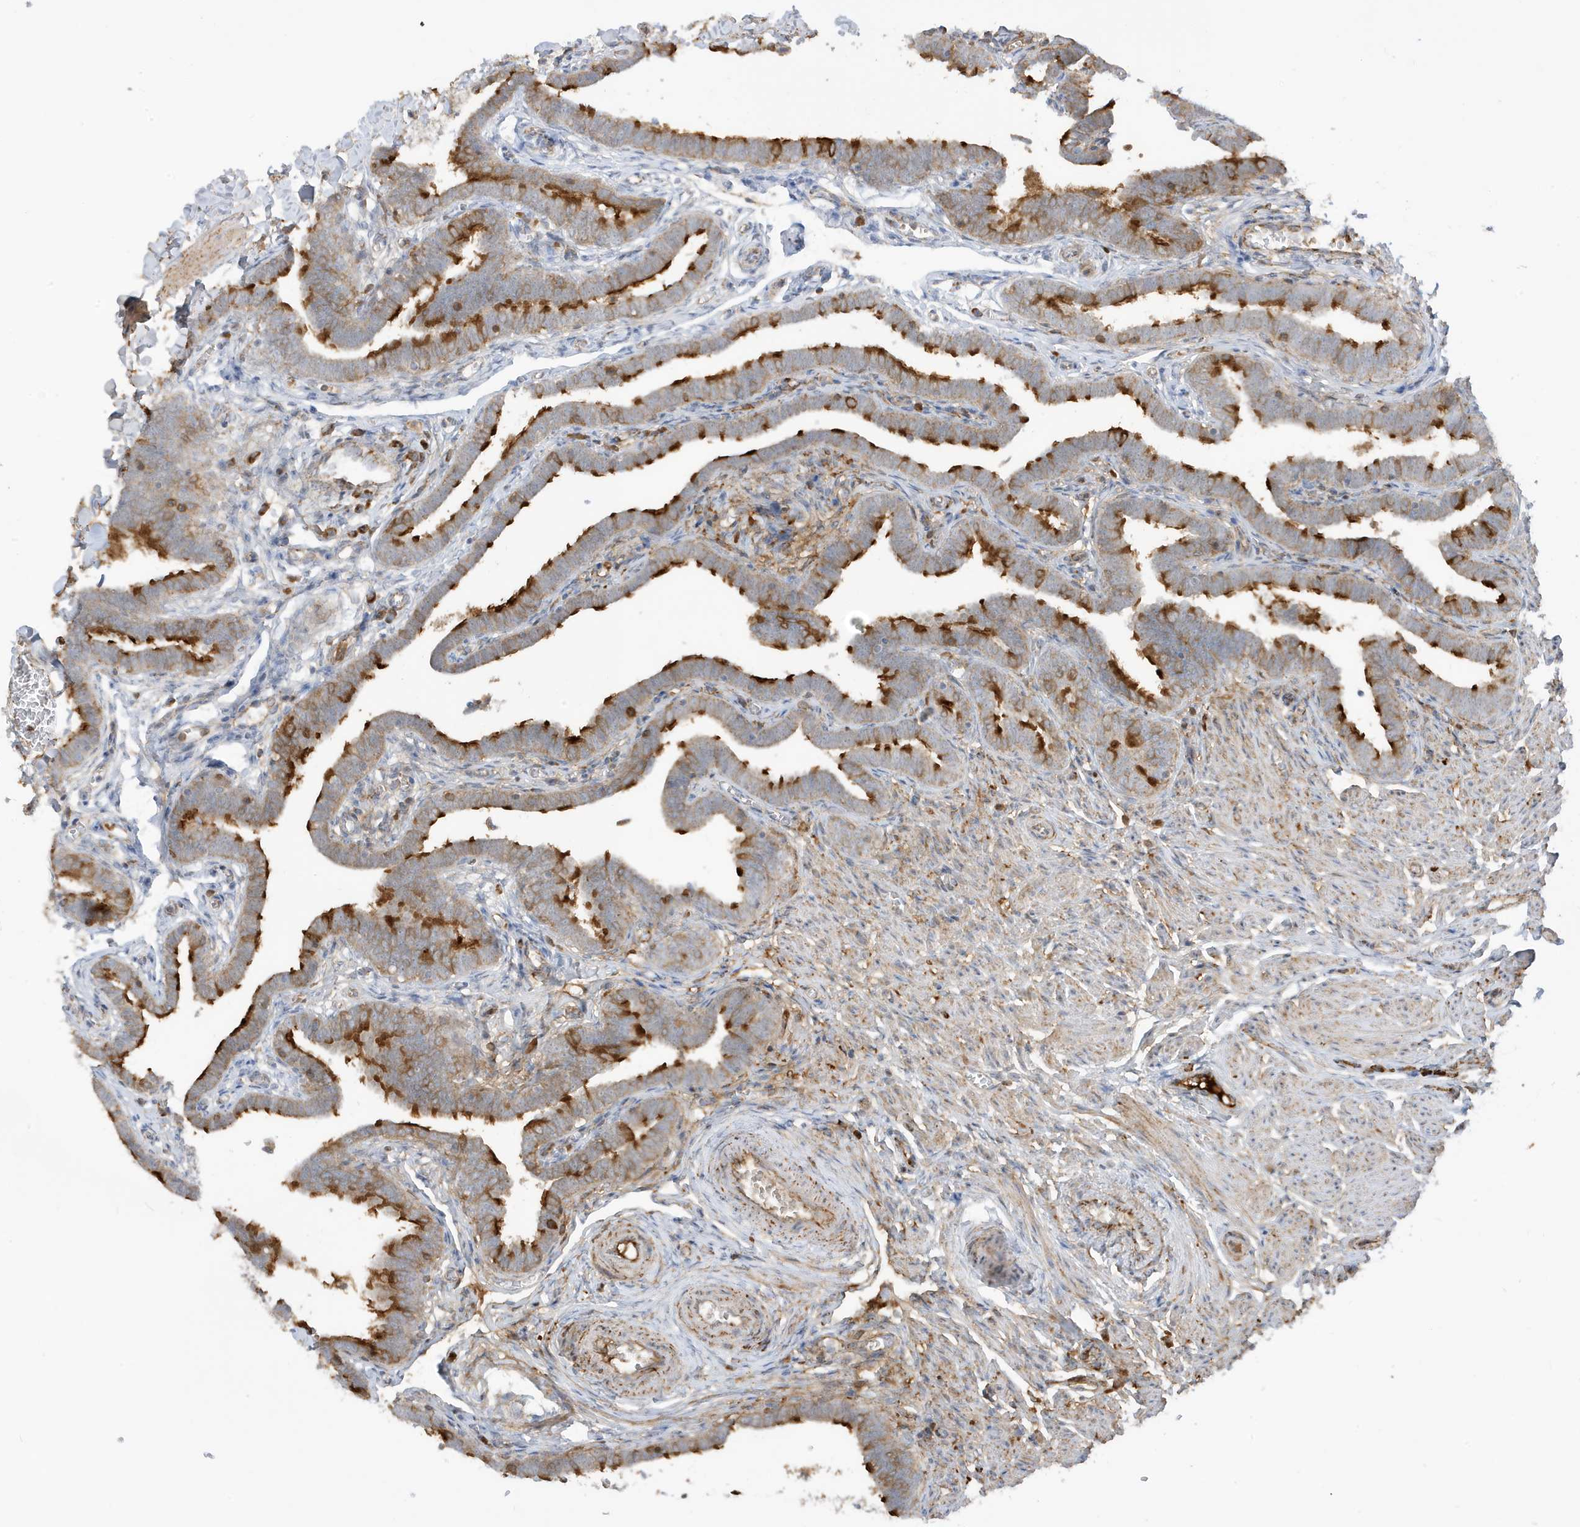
{"staining": {"intensity": "moderate", "quantity": "25%-75%", "location": "cytoplasmic/membranous"}, "tissue": "fallopian tube", "cell_type": "Glandular cells", "image_type": "normal", "snomed": [{"axis": "morphology", "description": "Normal tissue, NOS"}, {"axis": "topography", "description": "Fallopian tube"}], "caption": "The micrograph reveals immunohistochemical staining of unremarkable fallopian tube. There is moderate cytoplasmic/membranous staining is appreciated in approximately 25%-75% of glandular cells. The protein is shown in brown color, while the nuclei are stained blue.", "gene": "IFT57", "patient": {"sex": "female", "age": 36}}